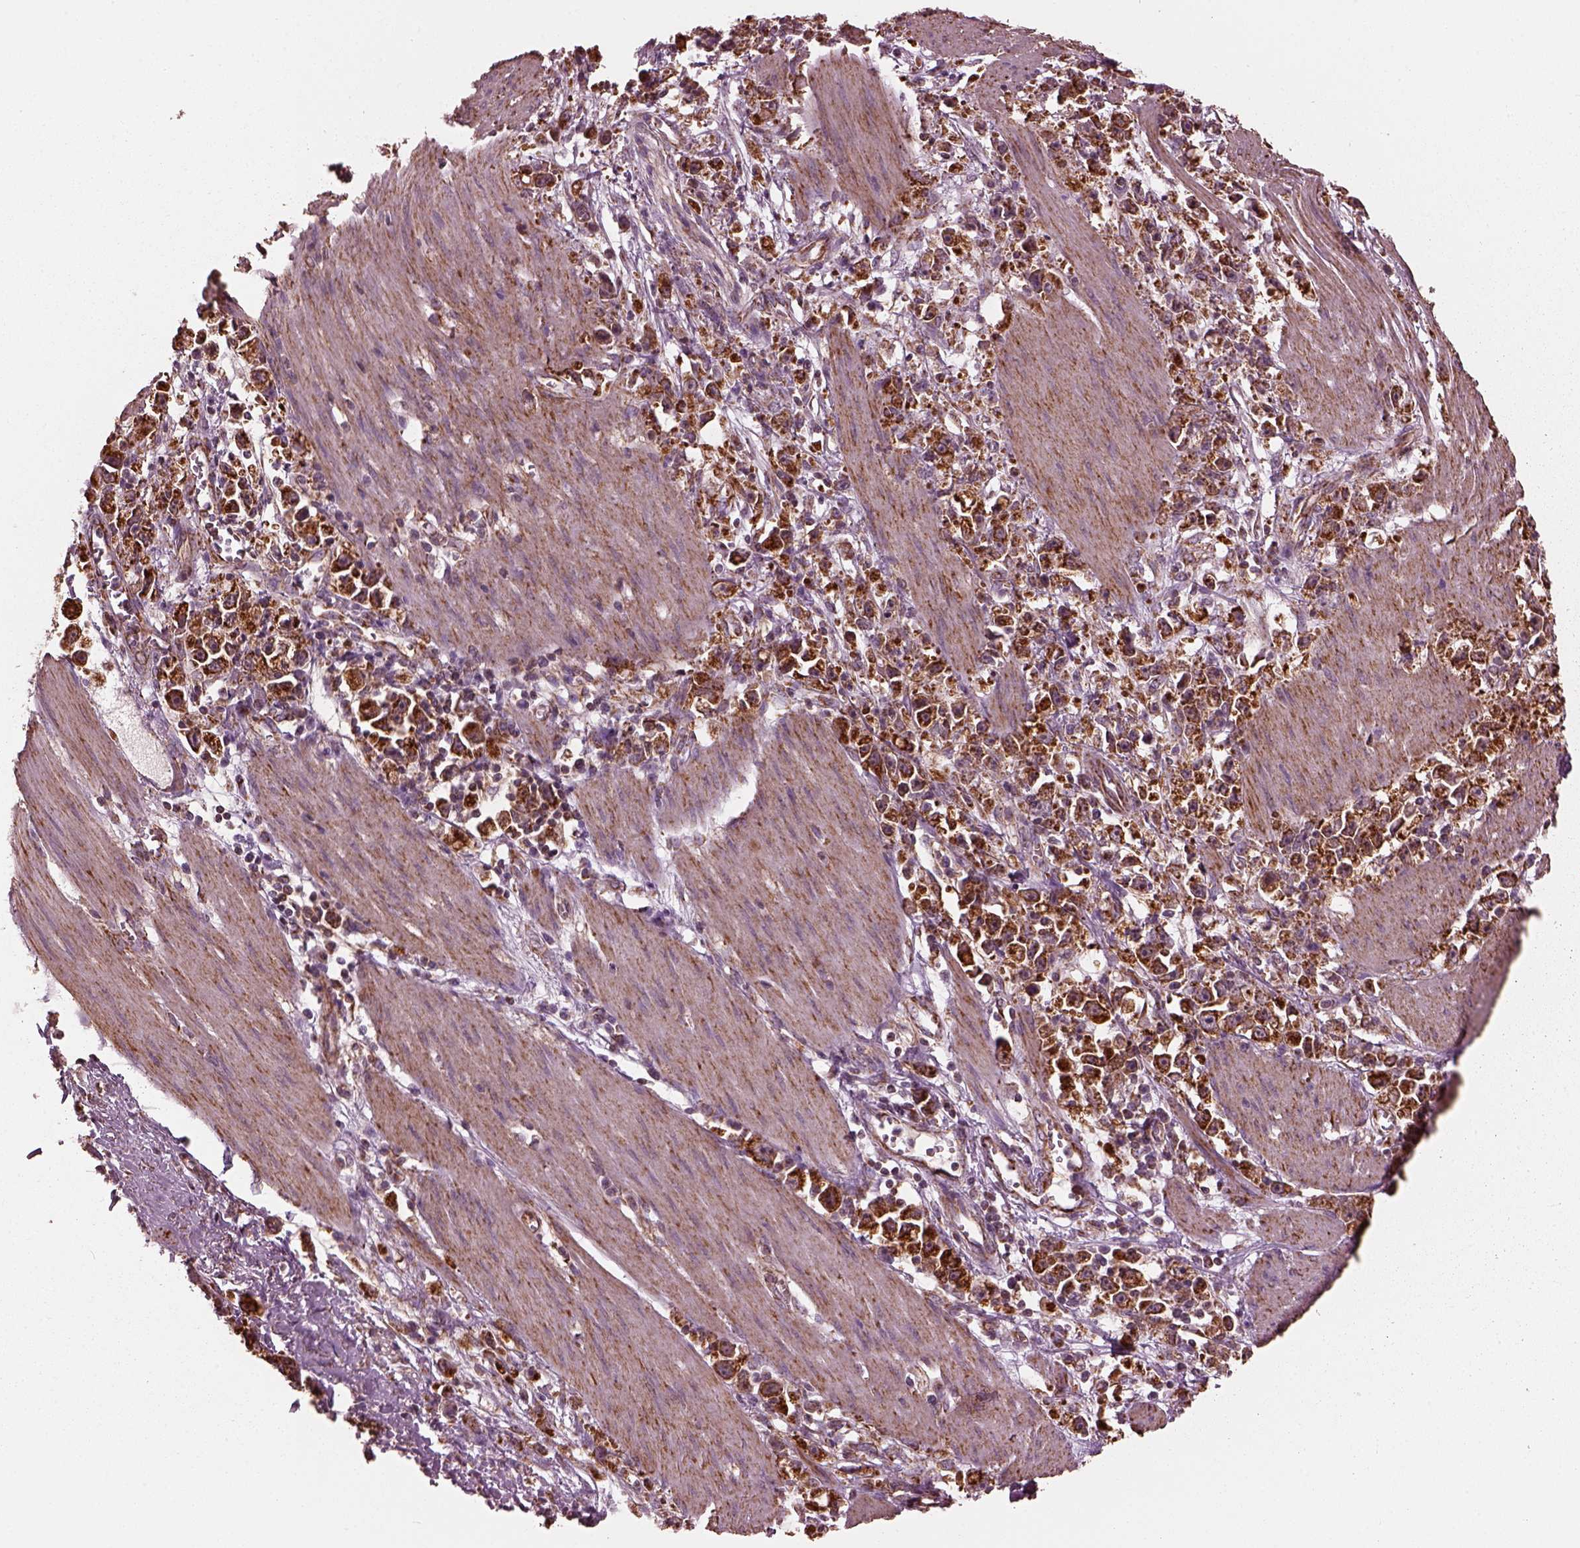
{"staining": {"intensity": "strong", "quantity": "25%-75%", "location": "cytoplasmic/membranous"}, "tissue": "stomach cancer", "cell_type": "Tumor cells", "image_type": "cancer", "snomed": [{"axis": "morphology", "description": "Adenocarcinoma, NOS"}, {"axis": "topography", "description": "Stomach"}], "caption": "Immunohistochemistry of human stomach adenocarcinoma reveals high levels of strong cytoplasmic/membranous positivity in approximately 25%-75% of tumor cells. The protein is shown in brown color, while the nuclei are stained blue.", "gene": "NDUFB10", "patient": {"sex": "female", "age": 59}}